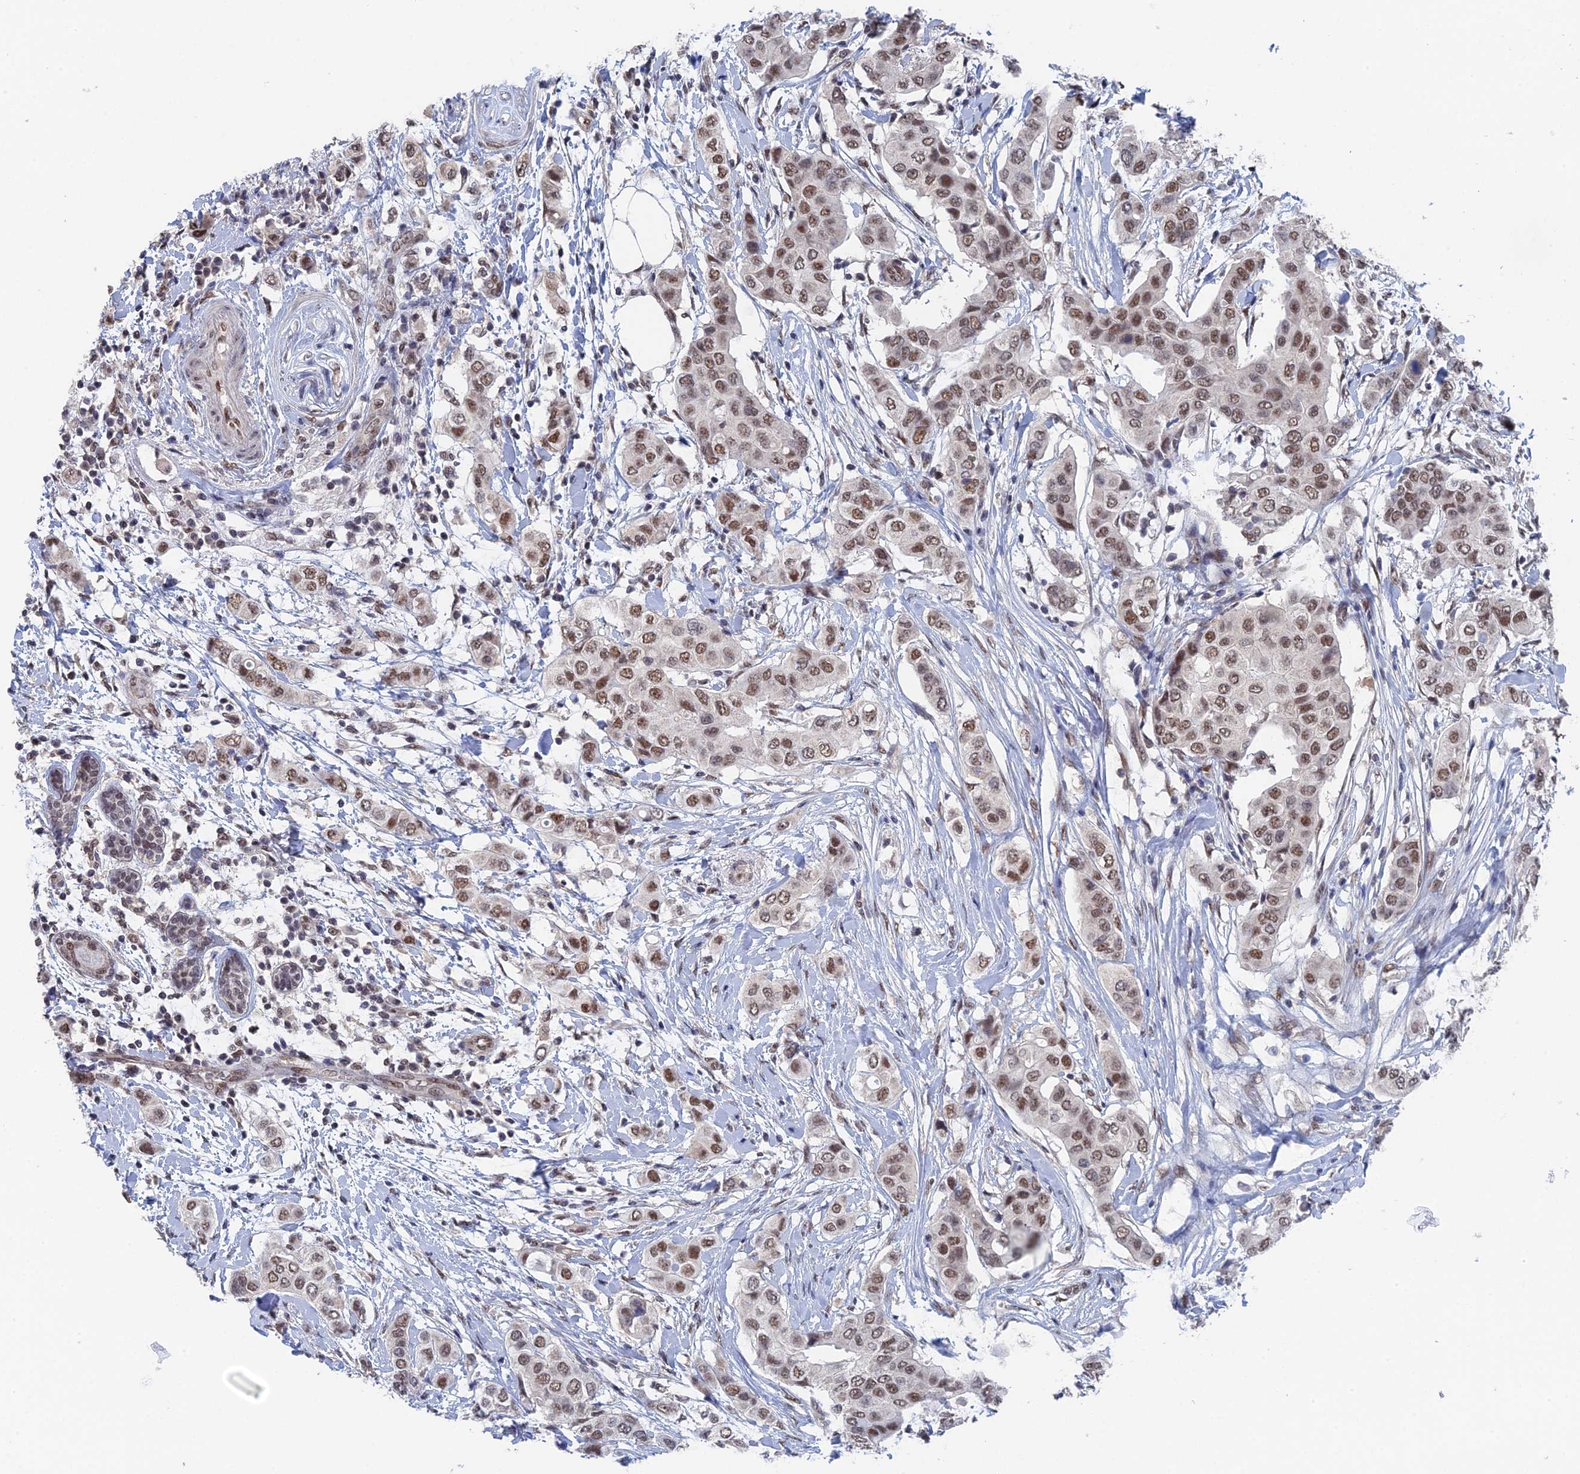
{"staining": {"intensity": "moderate", "quantity": ">75%", "location": "nuclear"}, "tissue": "breast cancer", "cell_type": "Tumor cells", "image_type": "cancer", "snomed": [{"axis": "morphology", "description": "Lobular carcinoma"}, {"axis": "topography", "description": "Breast"}], "caption": "This photomicrograph demonstrates IHC staining of lobular carcinoma (breast), with medium moderate nuclear staining in about >75% of tumor cells.", "gene": "TSSC4", "patient": {"sex": "female", "age": 51}}